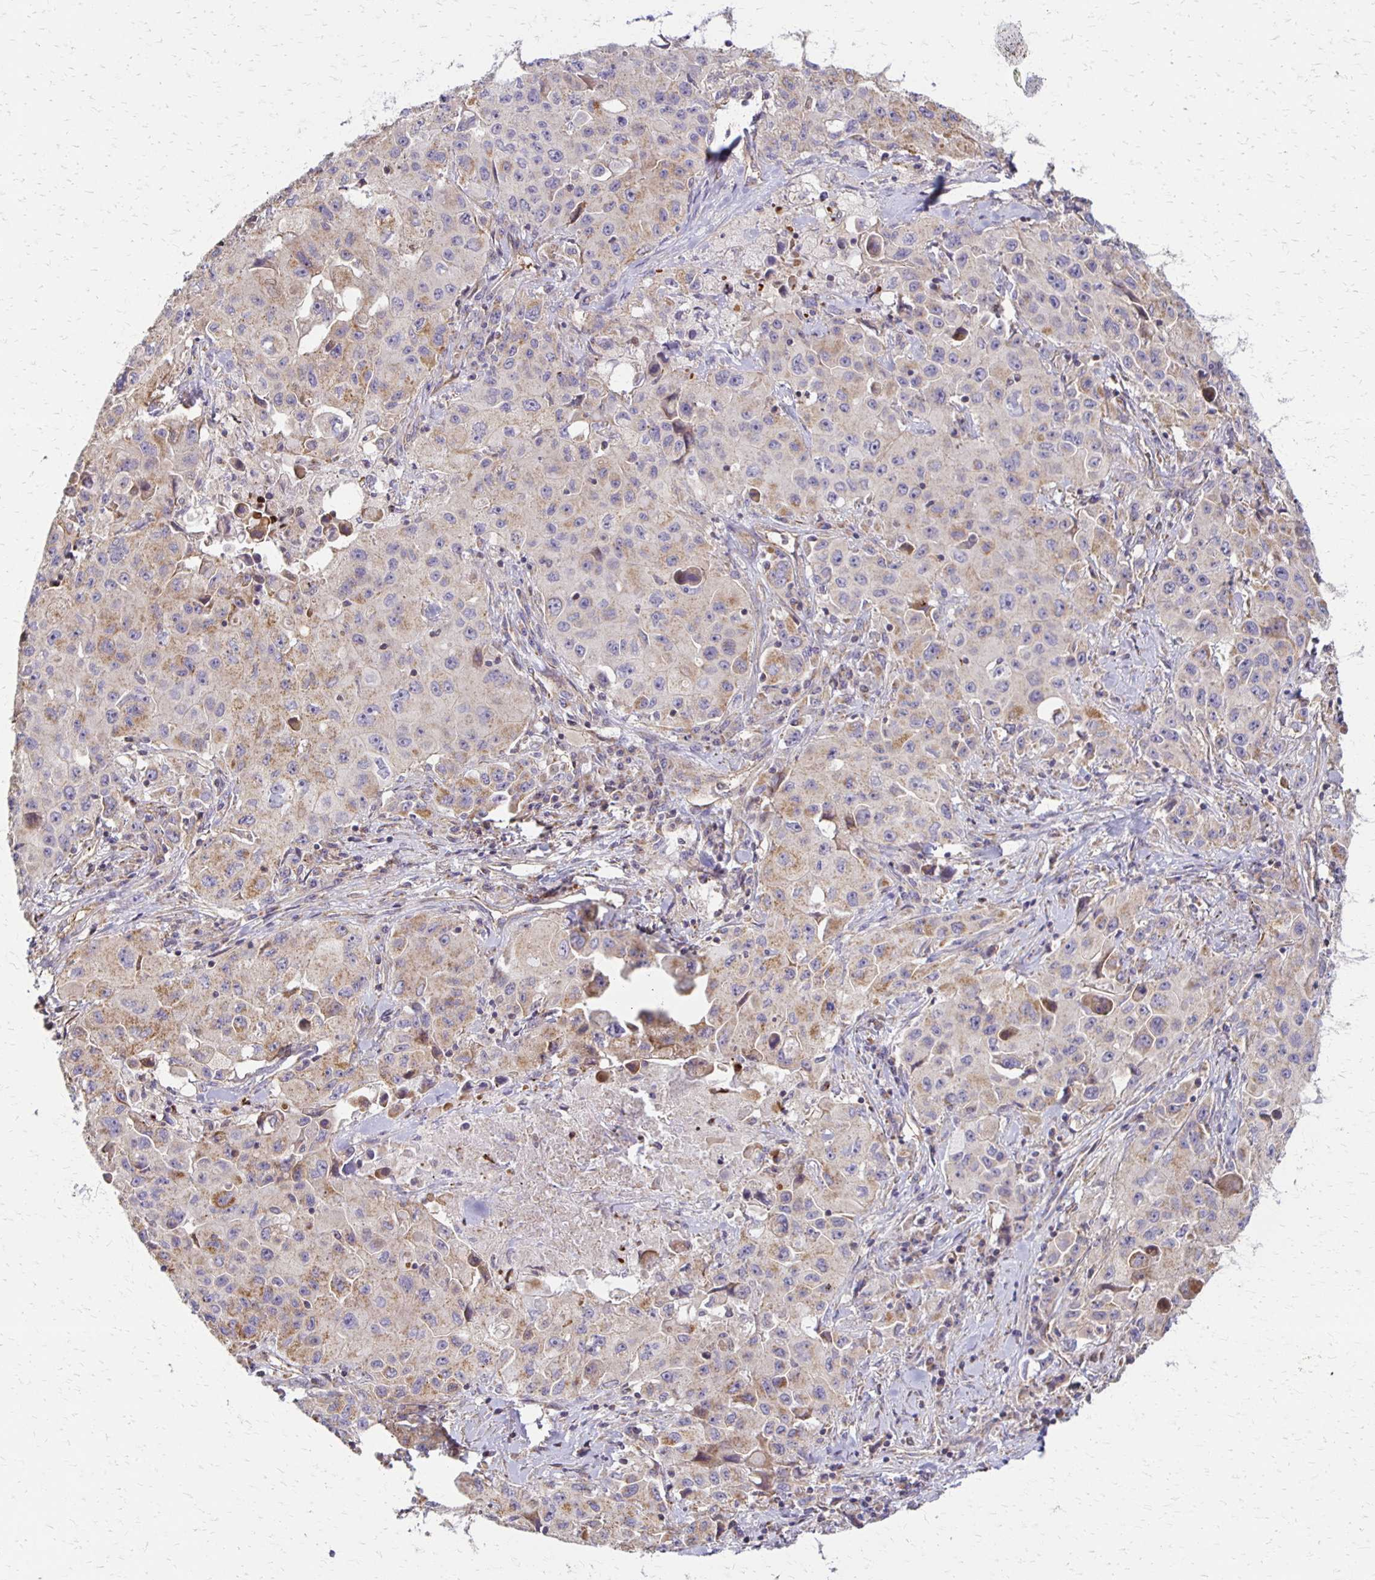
{"staining": {"intensity": "weak", "quantity": "<25%", "location": "cytoplasmic/membranous"}, "tissue": "lung cancer", "cell_type": "Tumor cells", "image_type": "cancer", "snomed": [{"axis": "morphology", "description": "Squamous cell carcinoma, NOS"}, {"axis": "topography", "description": "Lung"}], "caption": "An image of human squamous cell carcinoma (lung) is negative for staining in tumor cells.", "gene": "EIF4EBP2", "patient": {"sex": "male", "age": 63}}